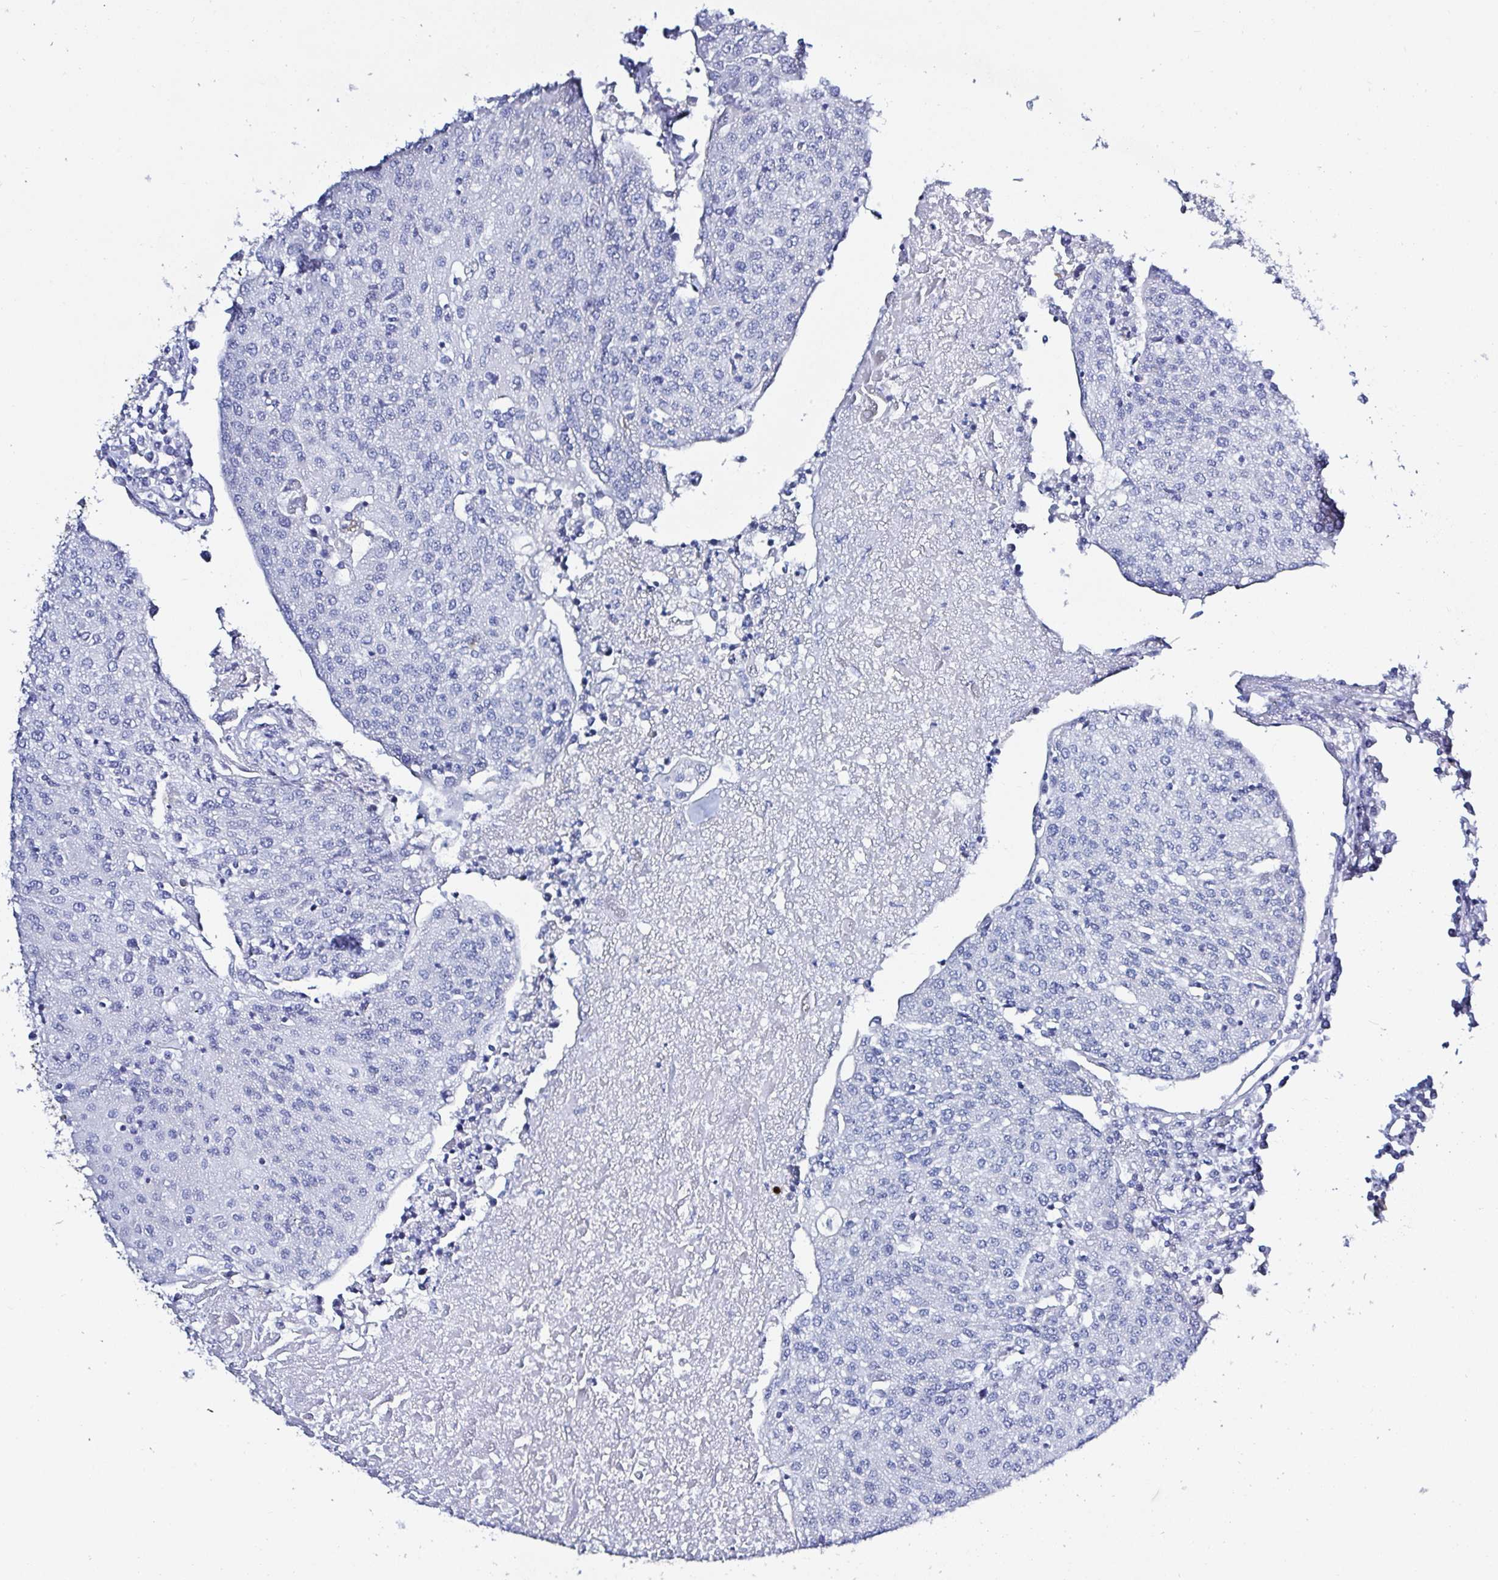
{"staining": {"intensity": "negative", "quantity": "none", "location": "none"}, "tissue": "urothelial cancer", "cell_type": "Tumor cells", "image_type": "cancer", "snomed": [{"axis": "morphology", "description": "Urothelial carcinoma, High grade"}, {"axis": "topography", "description": "Urinary bladder"}], "caption": "An image of human urothelial cancer is negative for staining in tumor cells.", "gene": "OR10K1", "patient": {"sex": "female", "age": 85}}